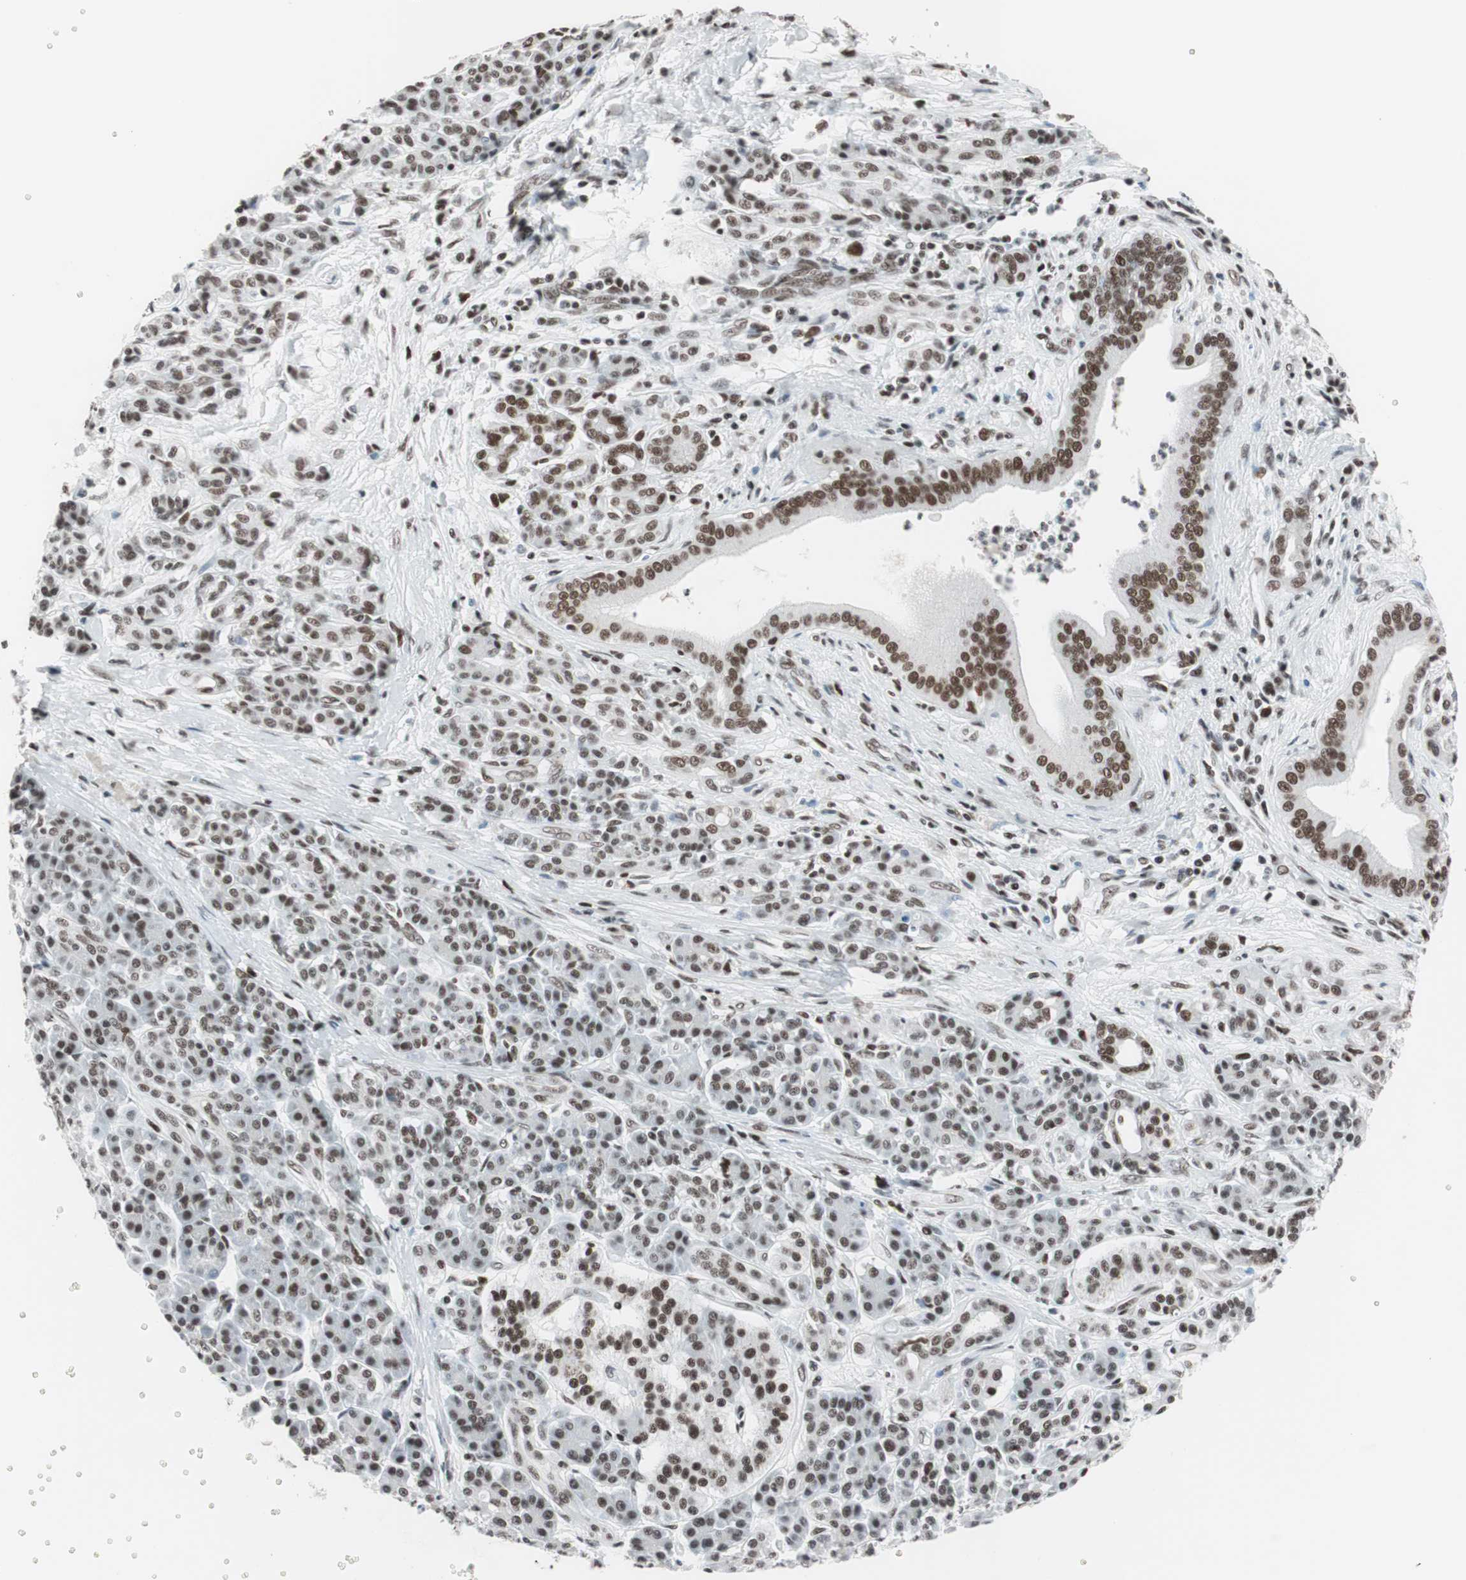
{"staining": {"intensity": "strong", "quantity": ">75%", "location": "nuclear"}, "tissue": "pancreatic cancer", "cell_type": "Tumor cells", "image_type": "cancer", "snomed": [{"axis": "morphology", "description": "Adenocarcinoma, NOS"}, {"axis": "topography", "description": "Pancreas"}], "caption": "Immunohistochemistry staining of pancreatic cancer, which demonstrates high levels of strong nuclear positivity in approximately >75% of tumor cells indicating strong nuclear protein staining. The staining was performed using DAB (brown) for protein detection and nuclei were counterstained in hematoxylin (blue).", "gene": "ARID1A", "patient": {"sex": "male", "age": 59}}